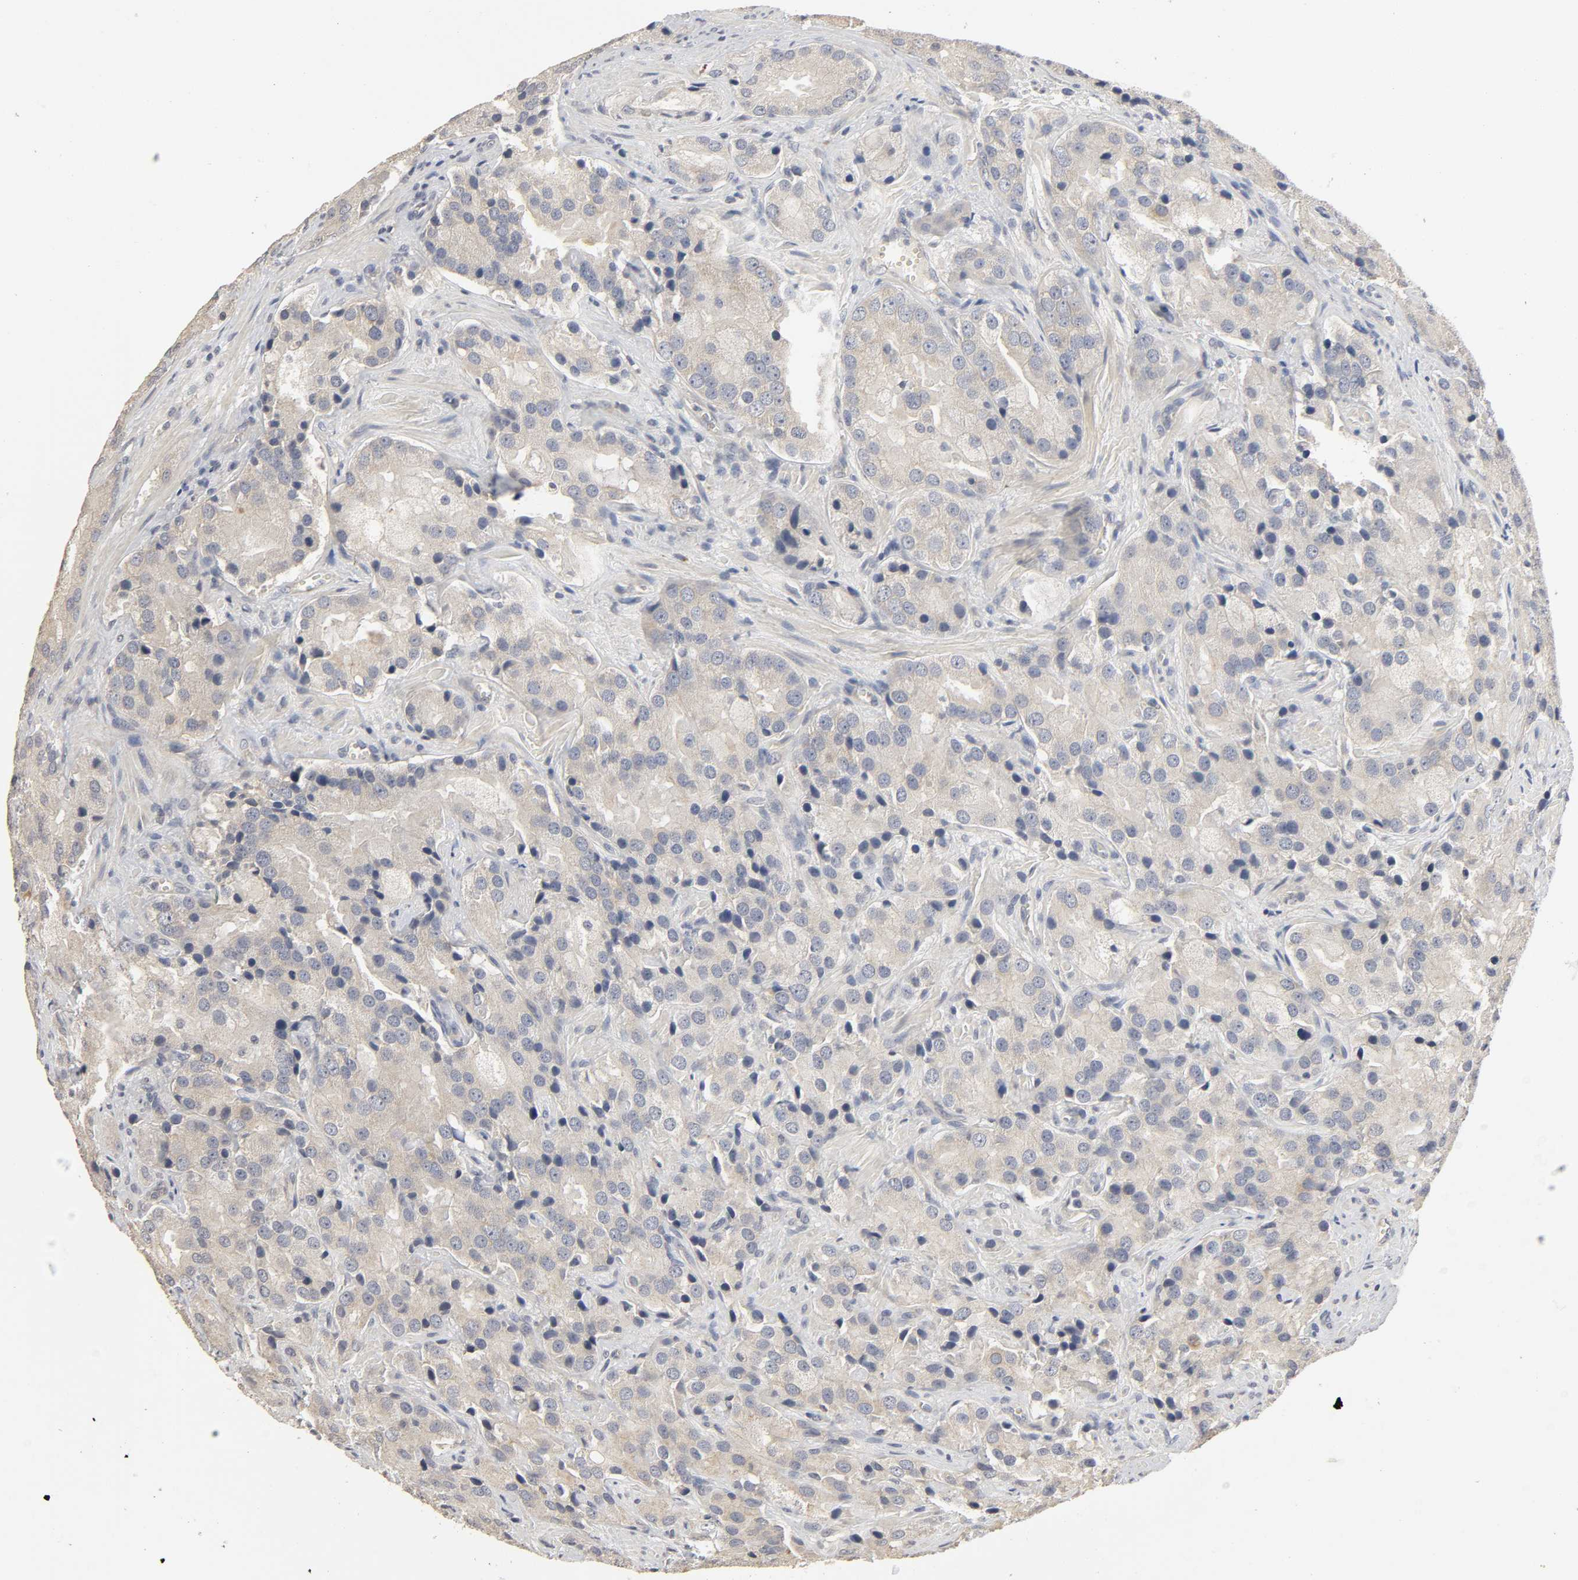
{"staining": {"intensity": "weak", "quantity": "<25%", "location": "cytoplasmic/membranous"}, "tissue": "prostate cancer", "cell_type": "Tumor cells", "image_type": "cancer", "snomed": [{"axis": "morphology", "description": "Adenocarcinoma, High grade"}, {"axis": "topography", "description": "Prostate"}], "caption": "Immunohistochemistry photomicrograph of human high-grade adenocarcinoma (prostate) stained for a protein (brown), which shows no expression in tumor cells. (Stains: DAB (3,3'-diaminobenzidine) immunohistochemistry with hematoxylin counter stain, Microscopy: brightfield microscopy at high magnification).", "gene": "SLC10A2", "patient": {"sex": "male", "age": 70}}